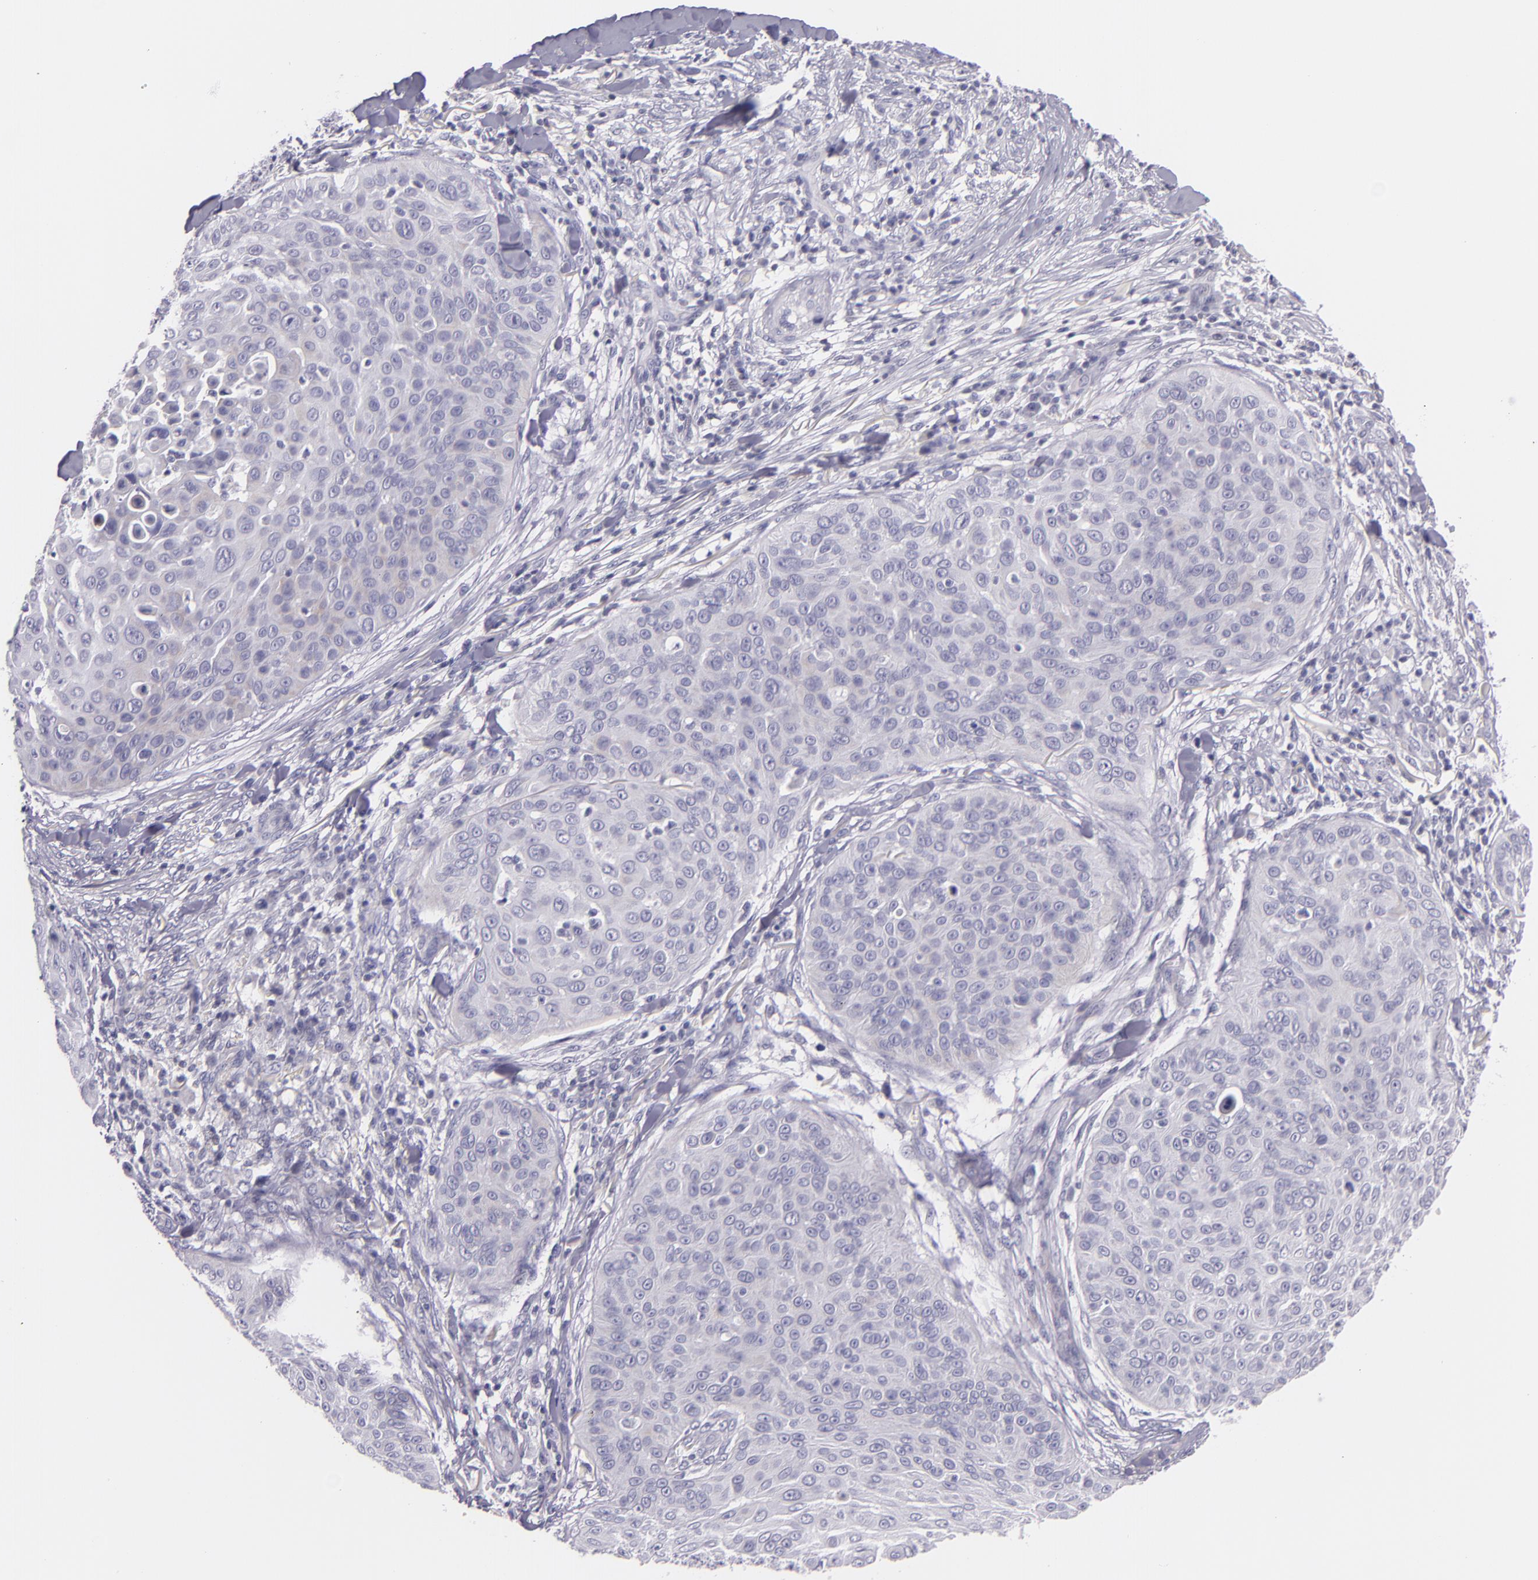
{"staining": {"intensity": "negative", "quantity": "none", "location": "none"}, "tissue": "skin cancer", "cell_type": "Tumor cells", "image_type": "cancer", "snomed": [{"axis": "morphology", "description": "Squamous cell carcinoma, NOS"}, {"axis": "topography", "description": "Skin"}], "caption": "Tumor cells show no significant positivity in skin cancer (squamous cell carcinoma).", "gene": "HSP90AA1", "patient": {"sex": "male", "age": 82}}